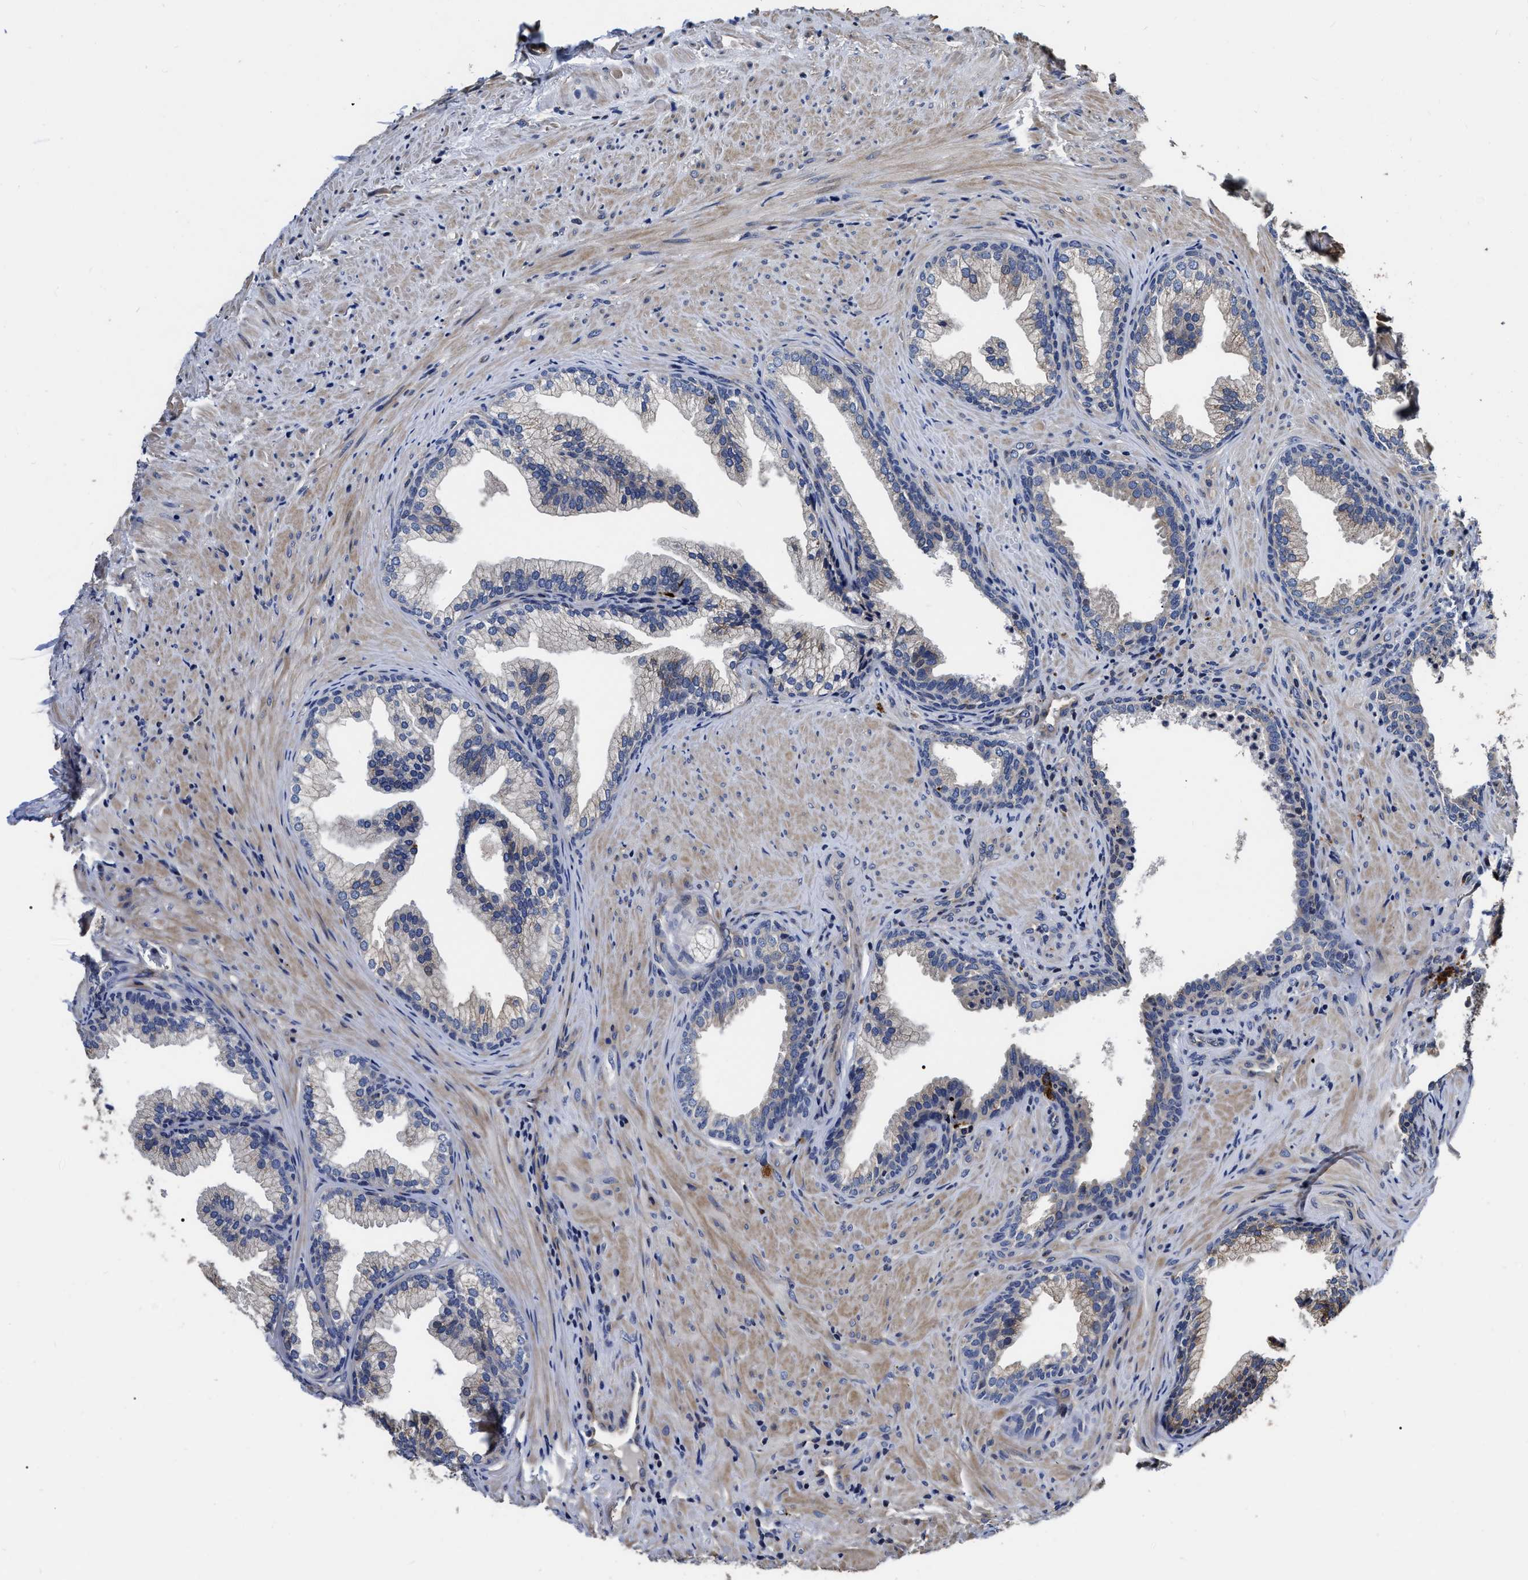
{"staining": {"intensity": "weak", "quantity": "25%-75%", "location": "cytoplasmic/membranous"}, "tissue": "prostate", "cell_type": "Glandular cells", "image_type": "normal", "snomed": [{"axis": "morphology", "description": "Normal tissue, NOS"}, {"axis": "topography", "description": "Prostate"}], "caption": "This micrograph demonstrates IHC staining of unremarkable prostate, with low weak cytoplasmic/membranous positivity in about 25%-75% of glandular cells.", "gene": "ABCG8", "patient": {"sex": "male", "age": 76}}